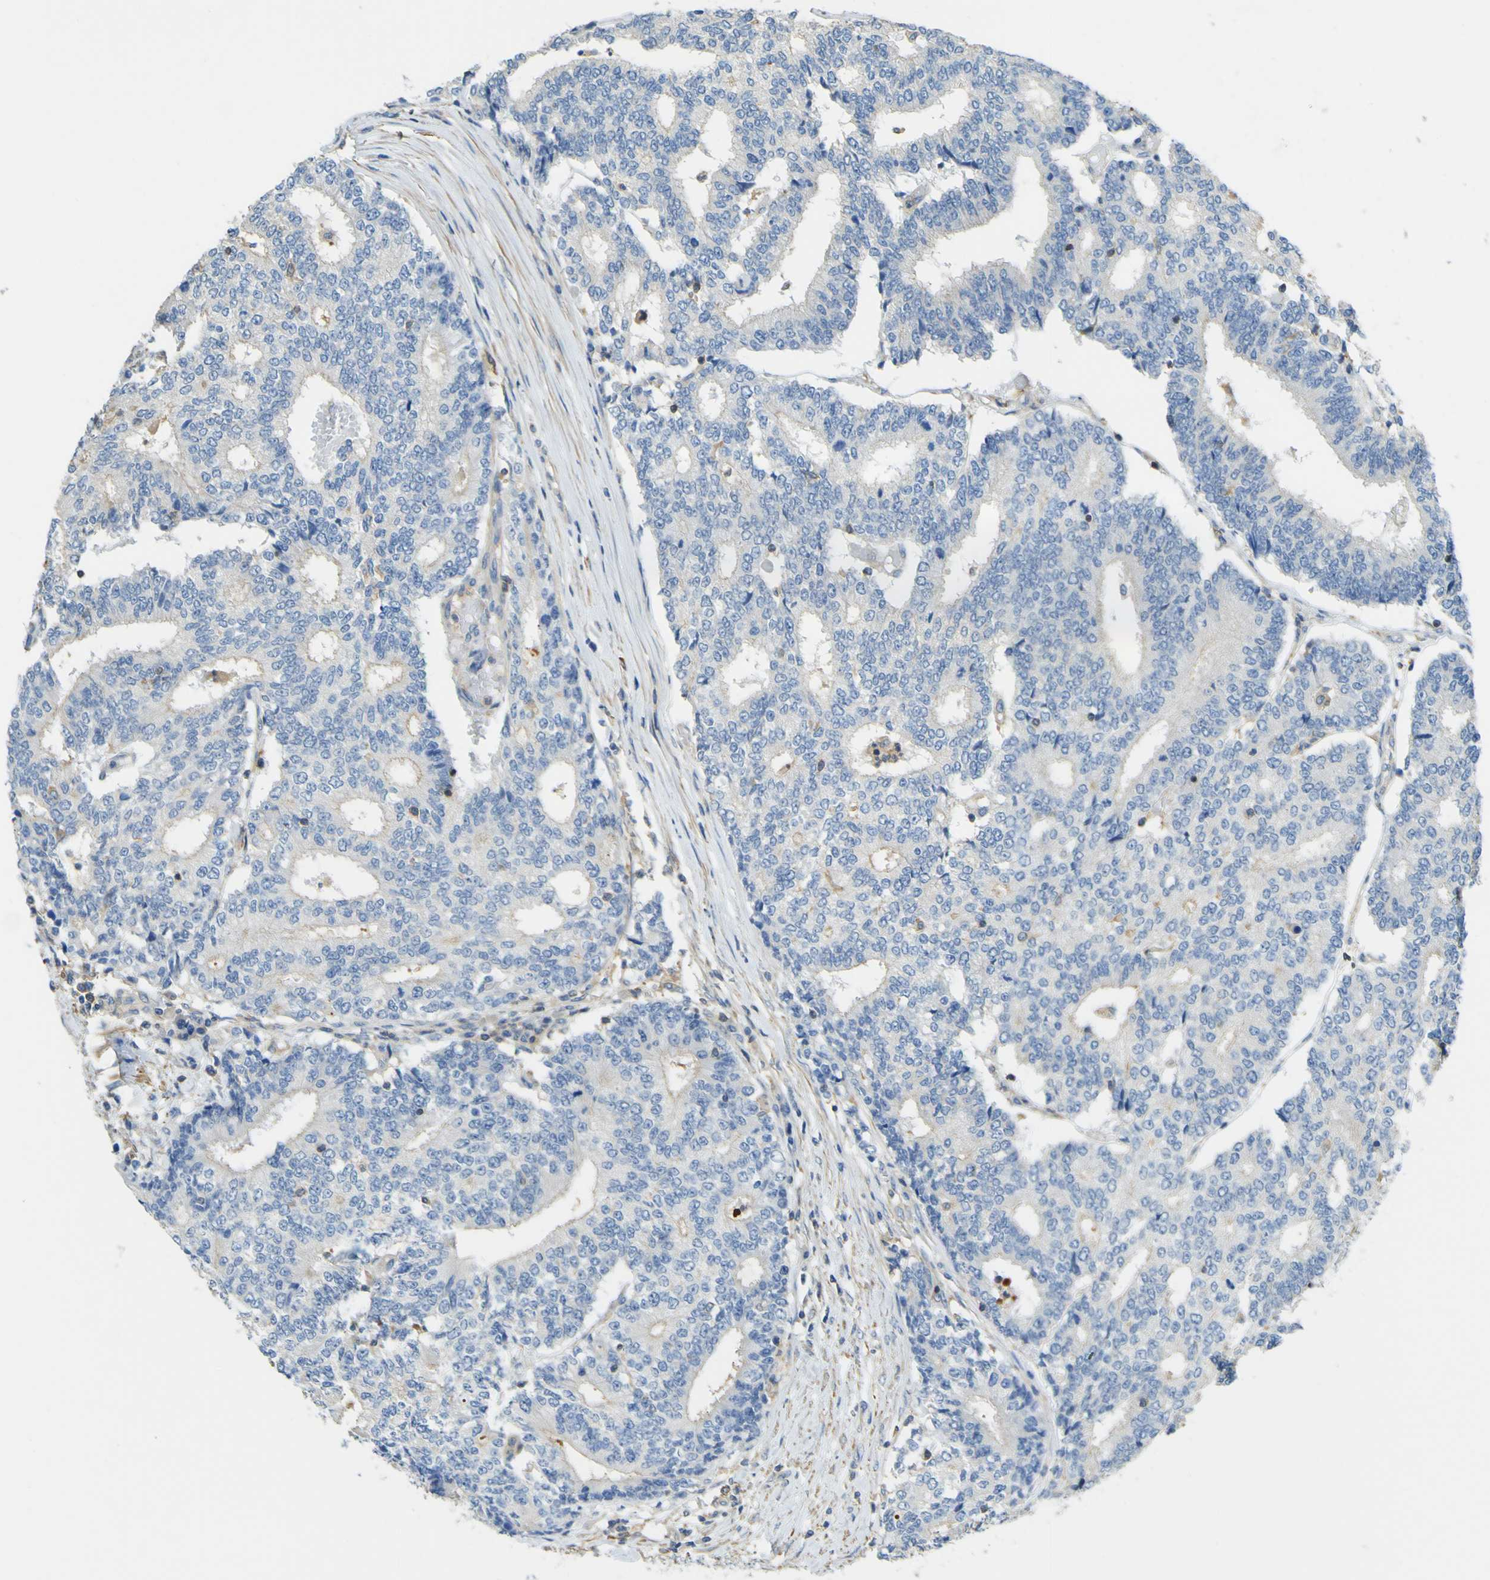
{"staining": {"intensity": "weak", "quantity": "25%-75%", "location": "cytoplasmic/membranous"}, "tissue": "prostate cancer", "cell_type": "Tumor cells", "image_type": "cancer", "snomed": [{"axis": "morphology", "description": "Normal tissue, NOS"}, {"axis": "morphology", "description": "Adenocarcinoma, High grade"}, {"axis": "topography", "description": "Prostate"}, {"axis": "topography", "description": "Seminal veicle"}], "caption": "DAB immunohistochemical staining of prostate cancer shows weak cytoplasmic/membranous protein staining in about 25%-75% of tumor cells.", "gene": "OGN", "patient": {"sex": "male", "age": 55}}